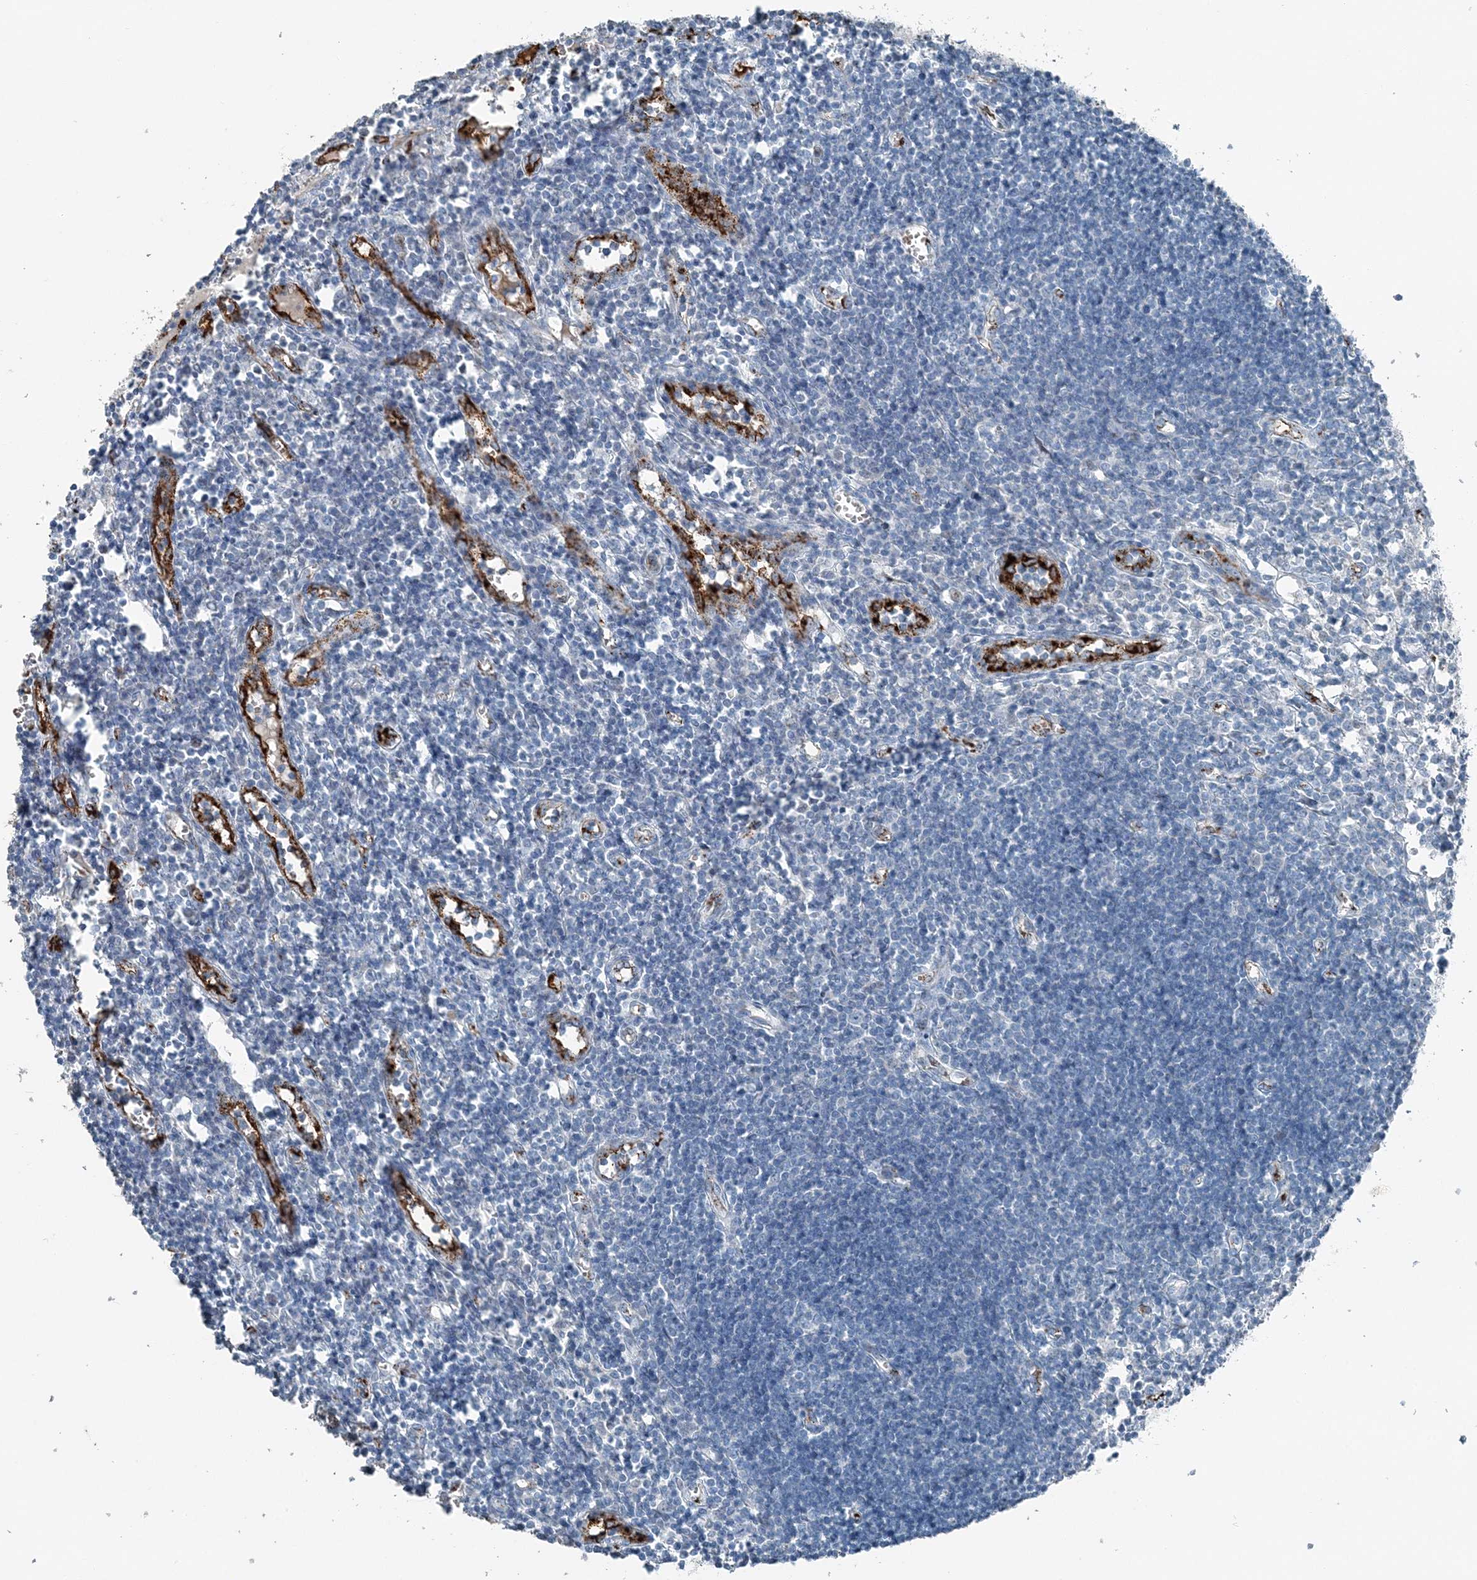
{"staining": {"intensity": "negative", "quantity": "none", "location": "none"}, "tissue": "lymph node", "cell_type": "Germinal center cells", "image_type": "normal", "snomed": [{"axis": "morphology", "description": "Normal tissue, NOS"}, {"axis": "morphology", "description": "Malignant melanoma, Metastatic site"}, {"axis": "topography", "description": "Lymph node"}], "caption": "Immunohistochemistry histopathology image of unremarkable lymph node: lymph node stained with DAB (3,3'-diaminobenzidine) demonstrates no significant protein positivity in germinal center cells.", "gene": "ELOVL7", "patient": {"sex": "male", "age": 41}}